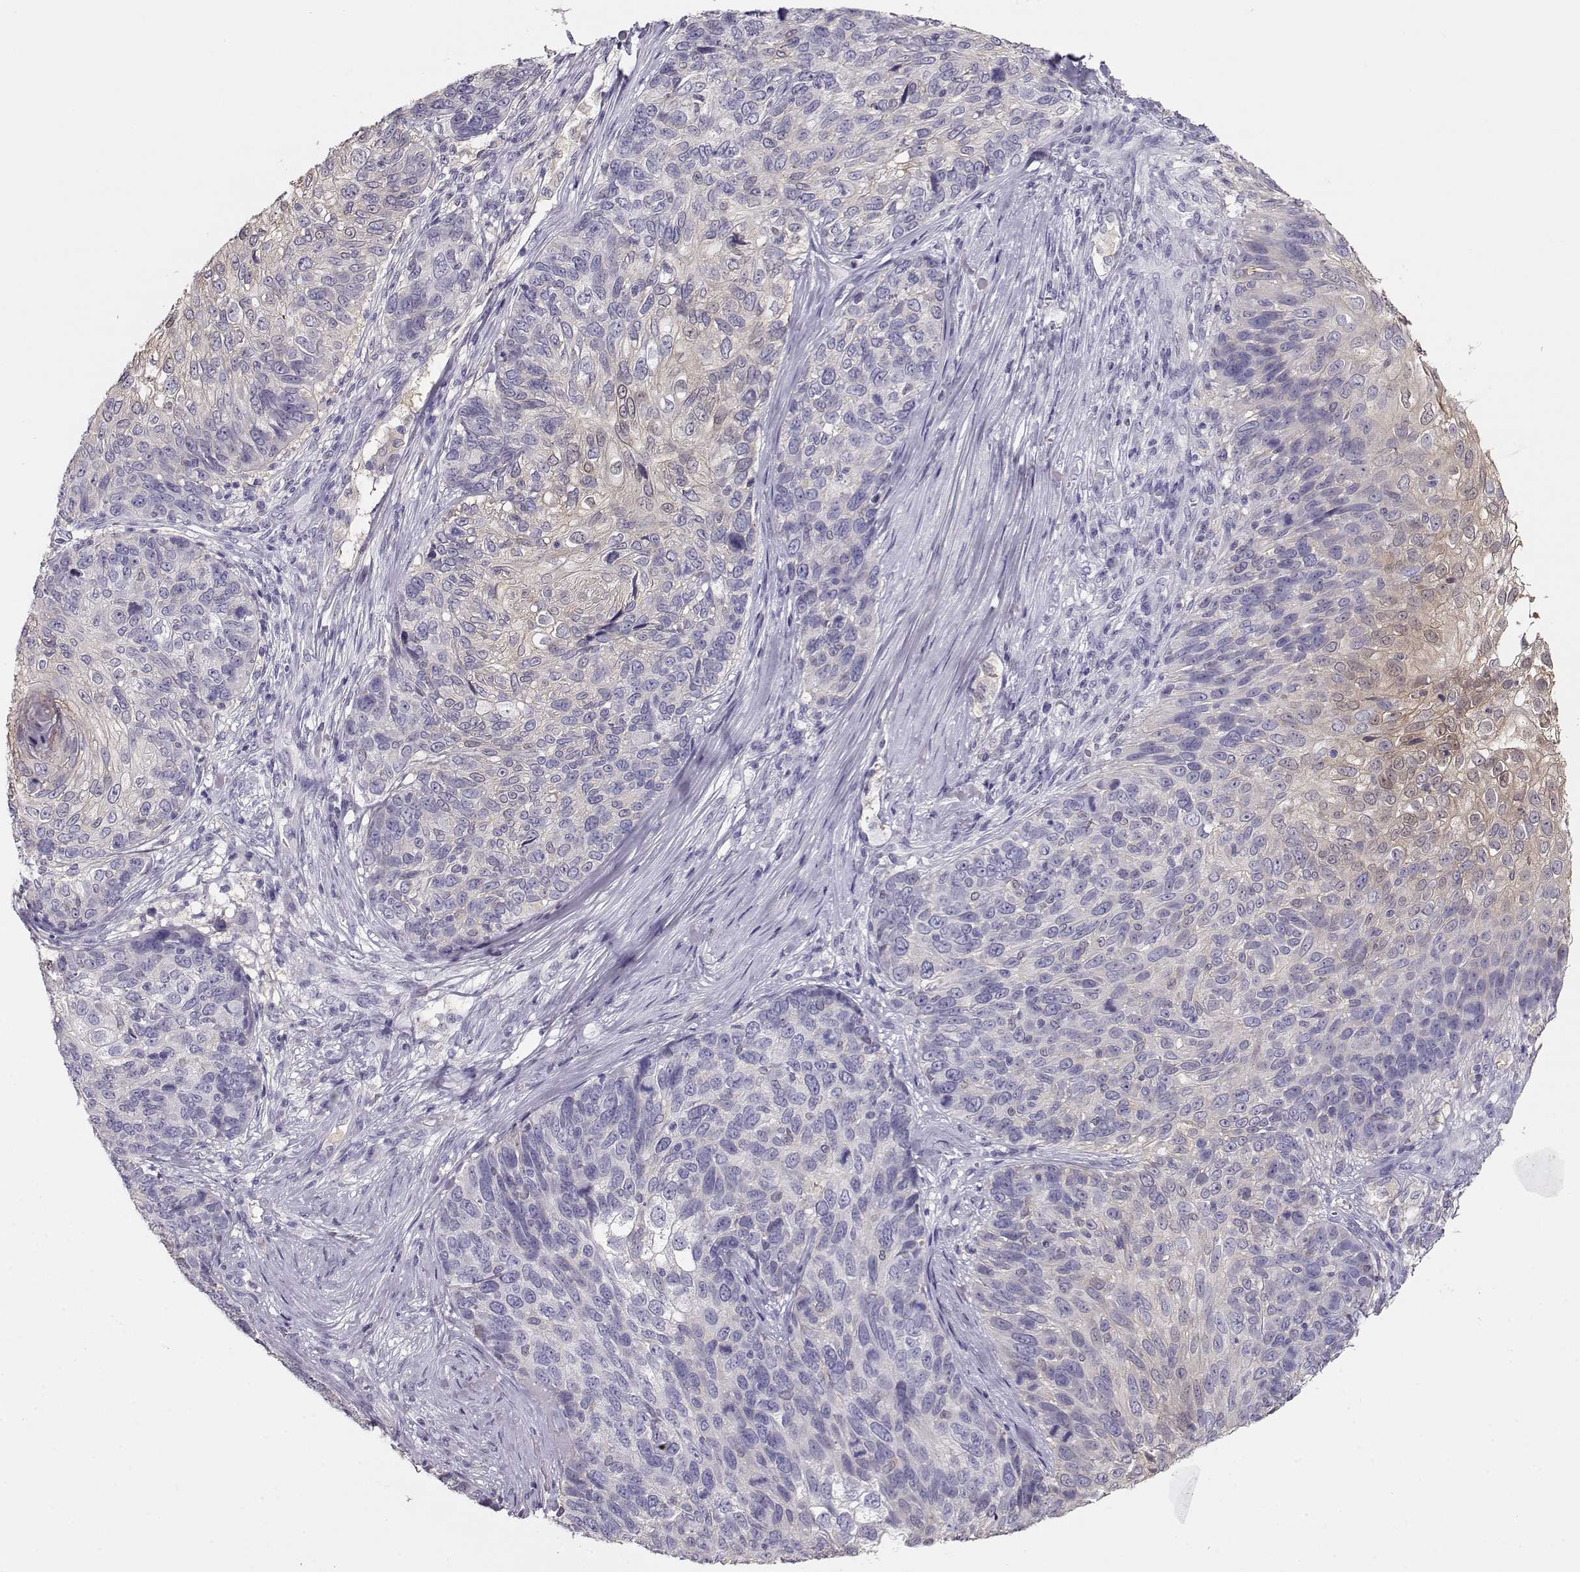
{"staining": {"intensity": "weak", "quantity": "<25%", "location": "cytoplasmic/membranous"}, "tissue": "skin cancer", "cell_type": "Tumor cells", "image_type": "cancer", "snomed": [{"axis": "morphology", "description": "Squamous cell carcinoma, NOS"}, {"axis": "topography", "description": "Skin"}], "caption": "Human skin cancer (squamous cell carcinoma) stained for a protein using immunohistochemistry (IHC) demonstrates no expression in tumor cells.", "gene": "NDRG4", "patient": {"sex": "male", "age": 92}}